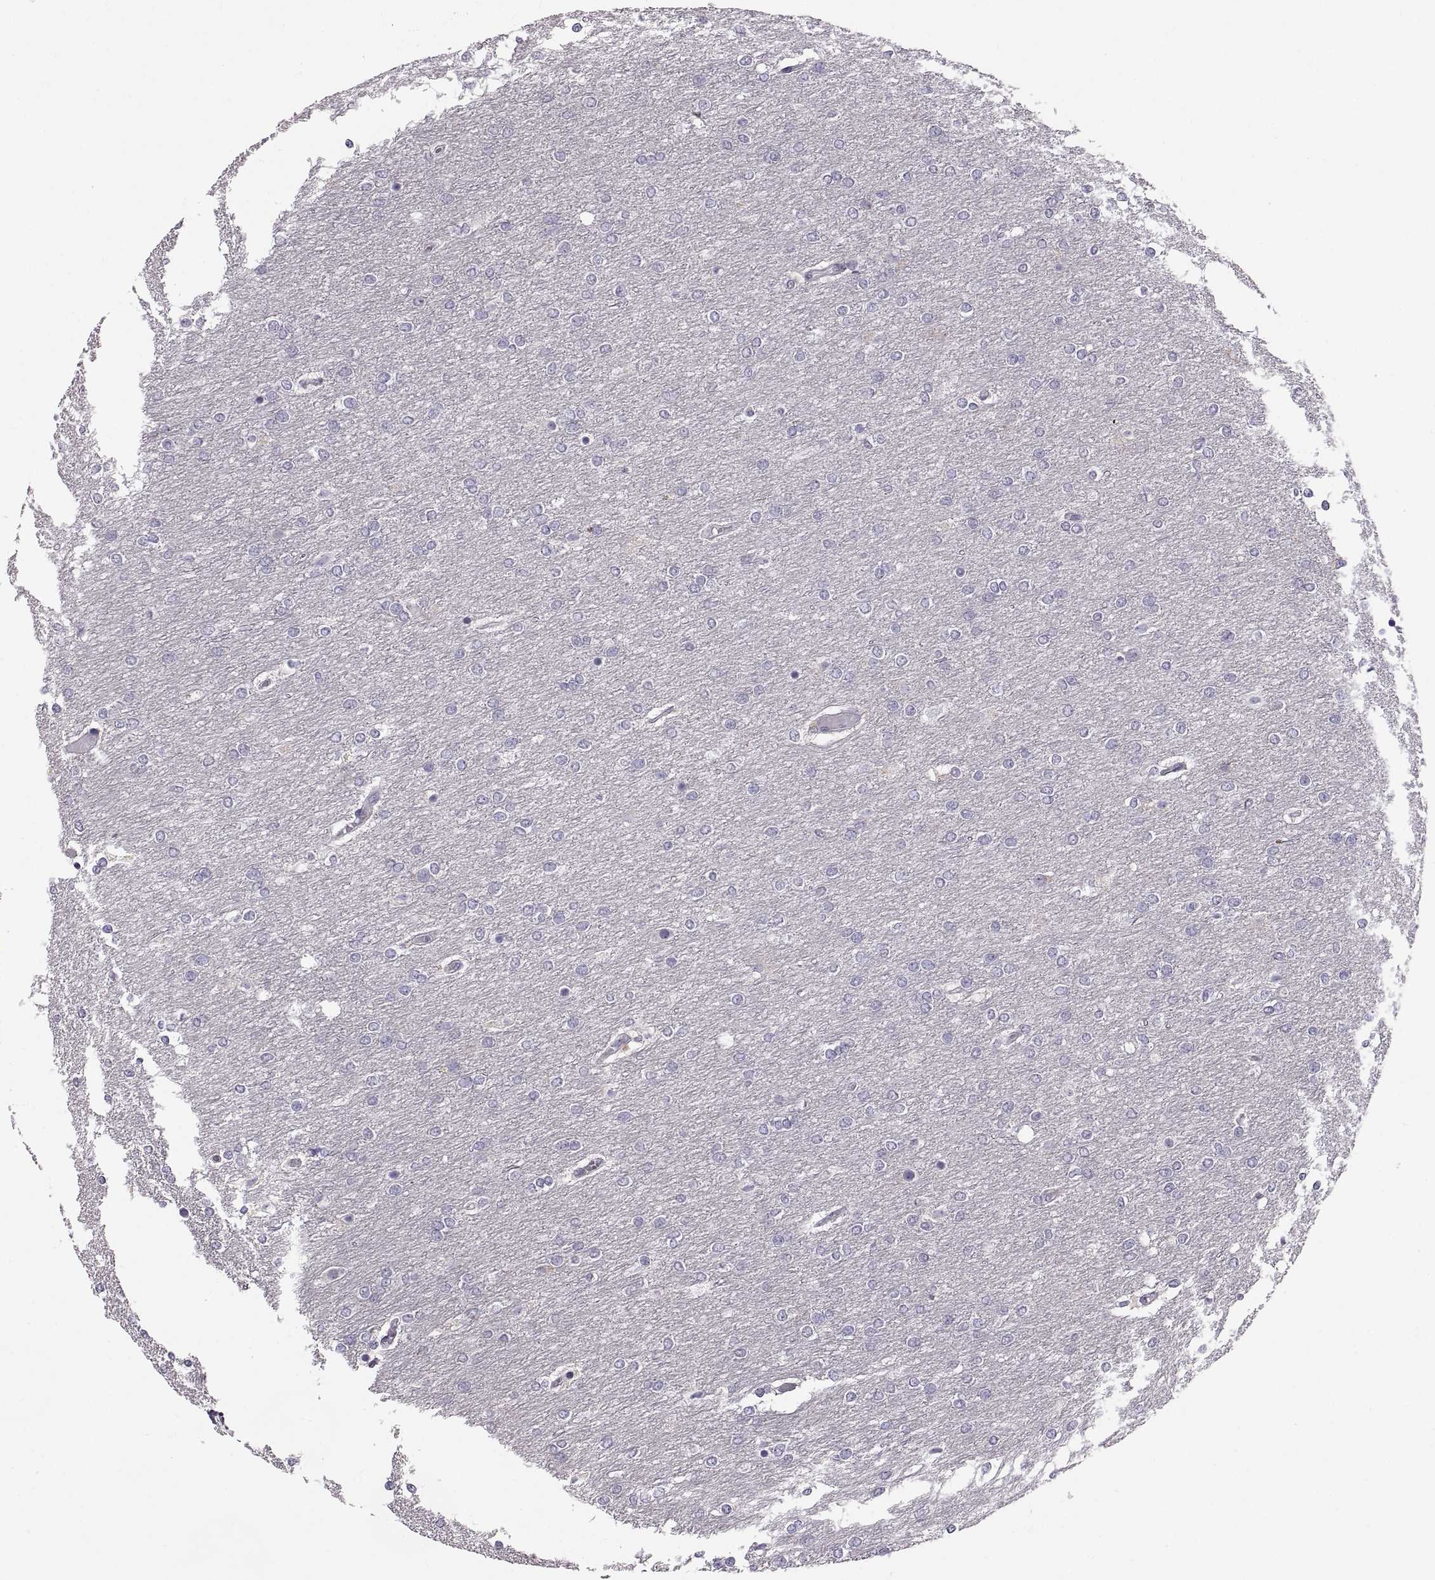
{"staining": {"intensity": "negative", "quantity": "none", "location": "none"}, "tissue": "glioma", "cell_type": "Tumor cells", "image_type": "cancer", "snomed": [{"axis": "morphology", "description": "Glioma, malignant, High grade"}, {"axis": "topography", "description": "Brain"}], "caption": "Tumor cells are negative for brown protein staining in high-grade glioma (malignant).", "gene": "MAGEB18", "patient": {"sex": "female", "age": 61}}